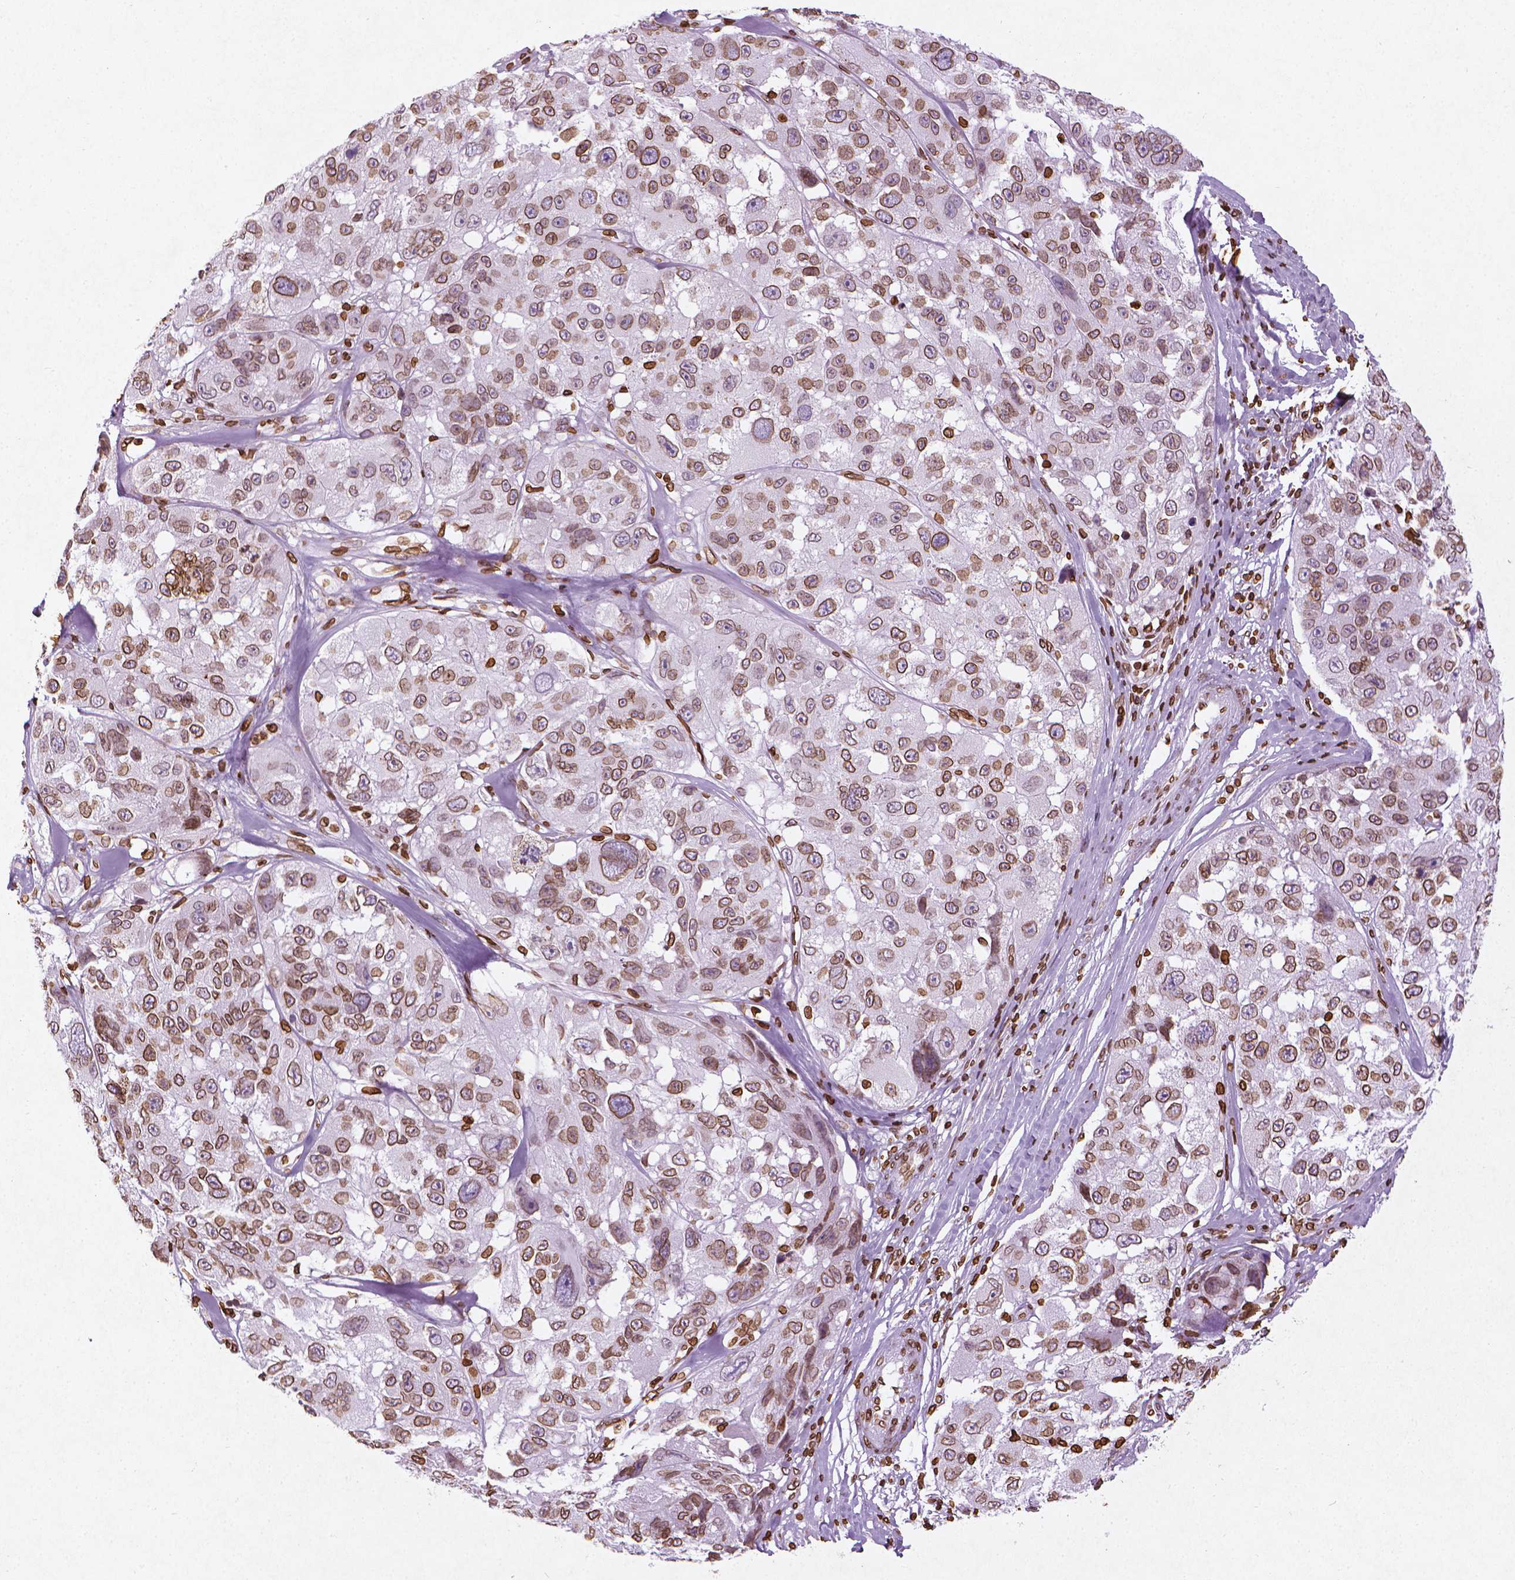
{"staining": {"intensity": "moderate", "quantity": "25%-75%", "location": "cytoplasmic/membranous,nuclear"}, "tissue": "melanoma", "cell_type": "Tumor cells", "image_type": "cancer", "snomed": [{"axis": "morphology", "description": "Malignant melanoma, NOS"}, {"axis": "topography", "description": "Skin"}], "caption": "Brown immunohistochemical staining in human melanoma displays moderate cytoplasmic/membranous and nuclear staining in about 25%-75% of tumor cells.", "gene": "LMNB1", "patient": {"sex": "female", "age": 66}}